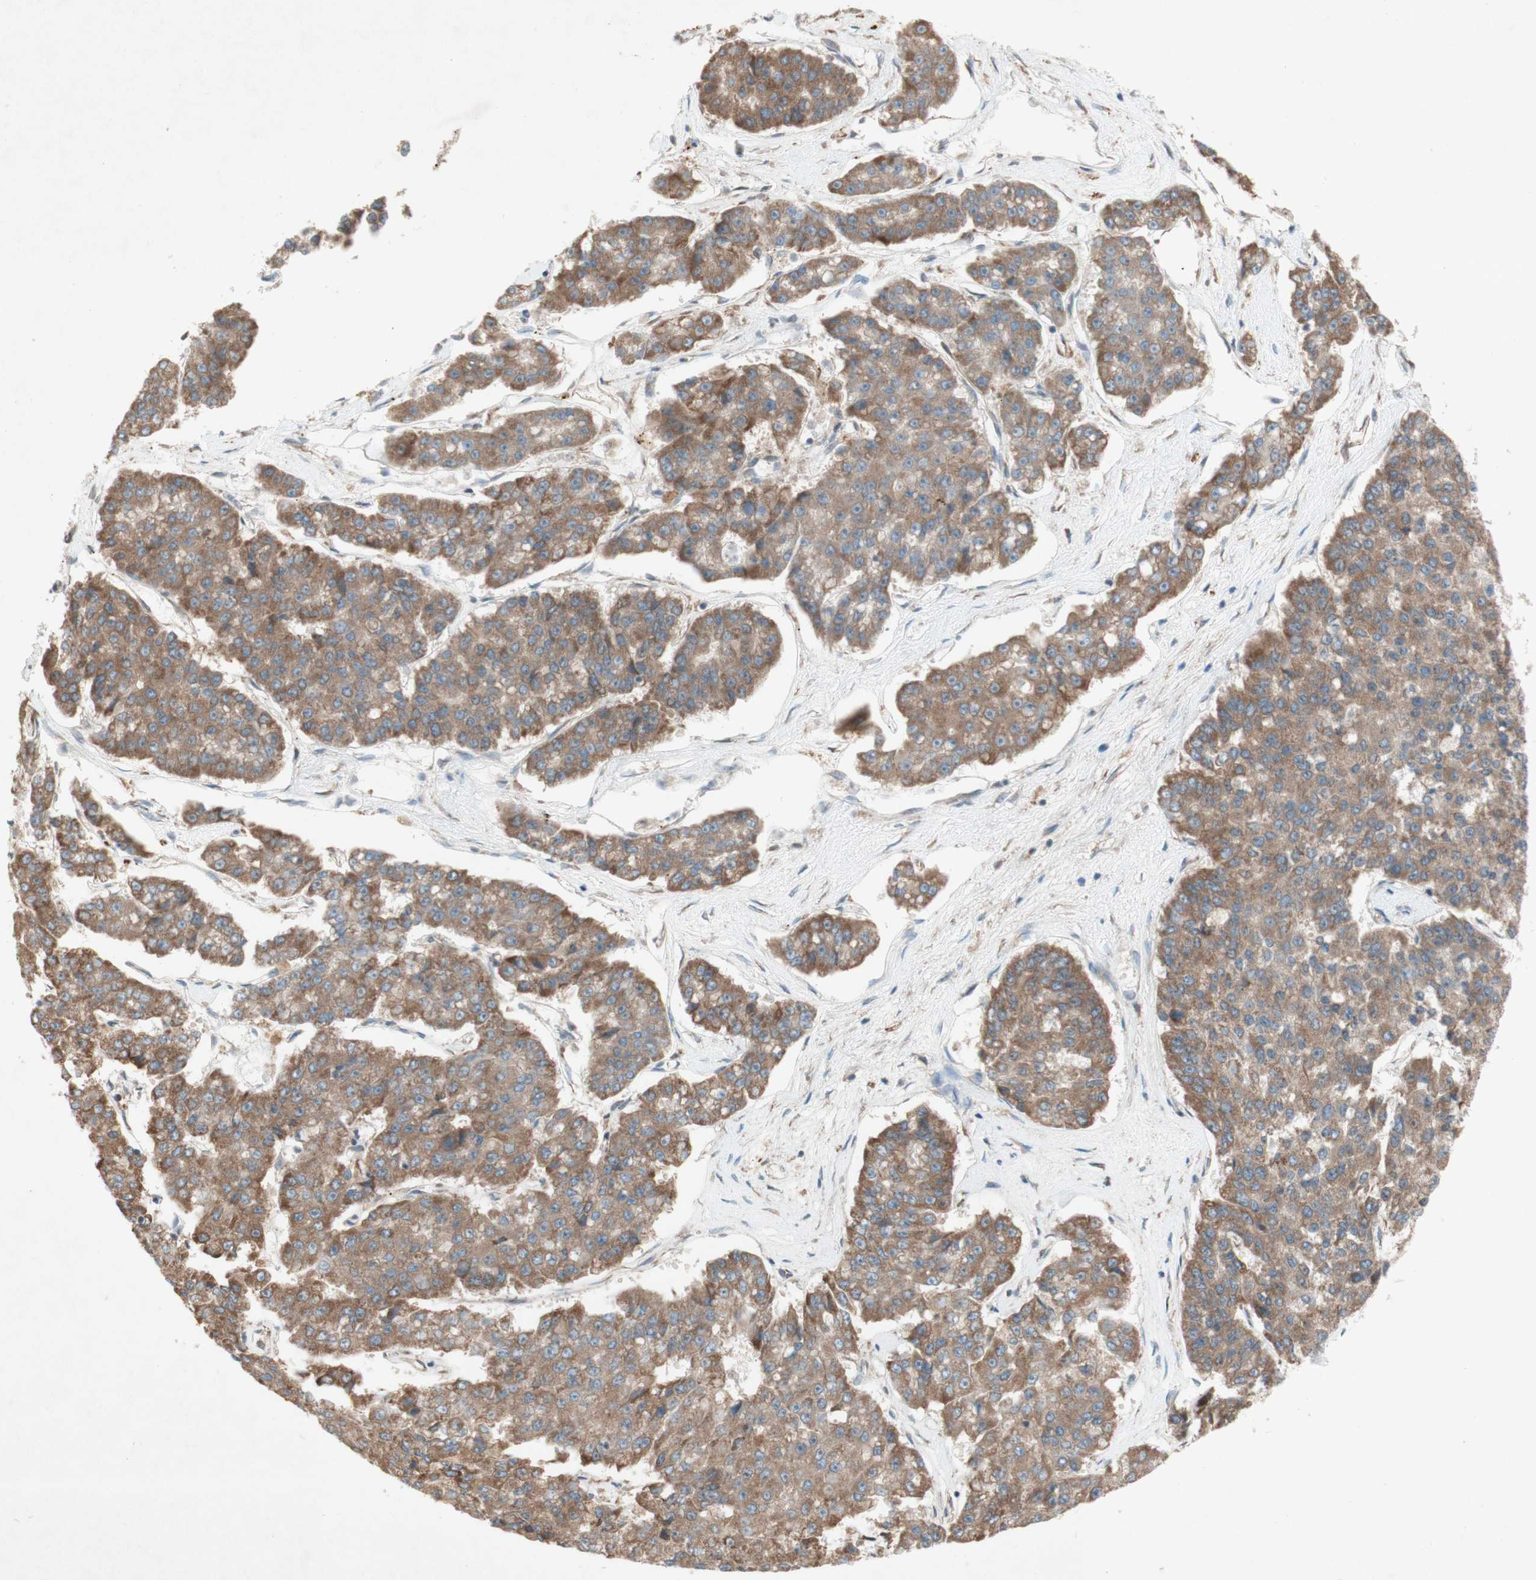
{"staining": {"intensity": "moderate", "quantity": ">75%", "location": "cytoplasmic/membranous"}, "tissue": "pancreatic cancer", "cell_type": "Tumor cells", "image_type": "cancer", "snomed": [{"axis": "morphology", "description": "Adenocarcinoma, NOS"}, {"axis": "topography", "description": "Pancreas"}], "caption": "Brown immunohistochemical staining in pancreatic cancer demonstrates moderate cytoplasmic/membranous staining in approximately >75% of tumor cells.", "gene": "SOCS2", "patient": {"sex": "male", "age": 50}}